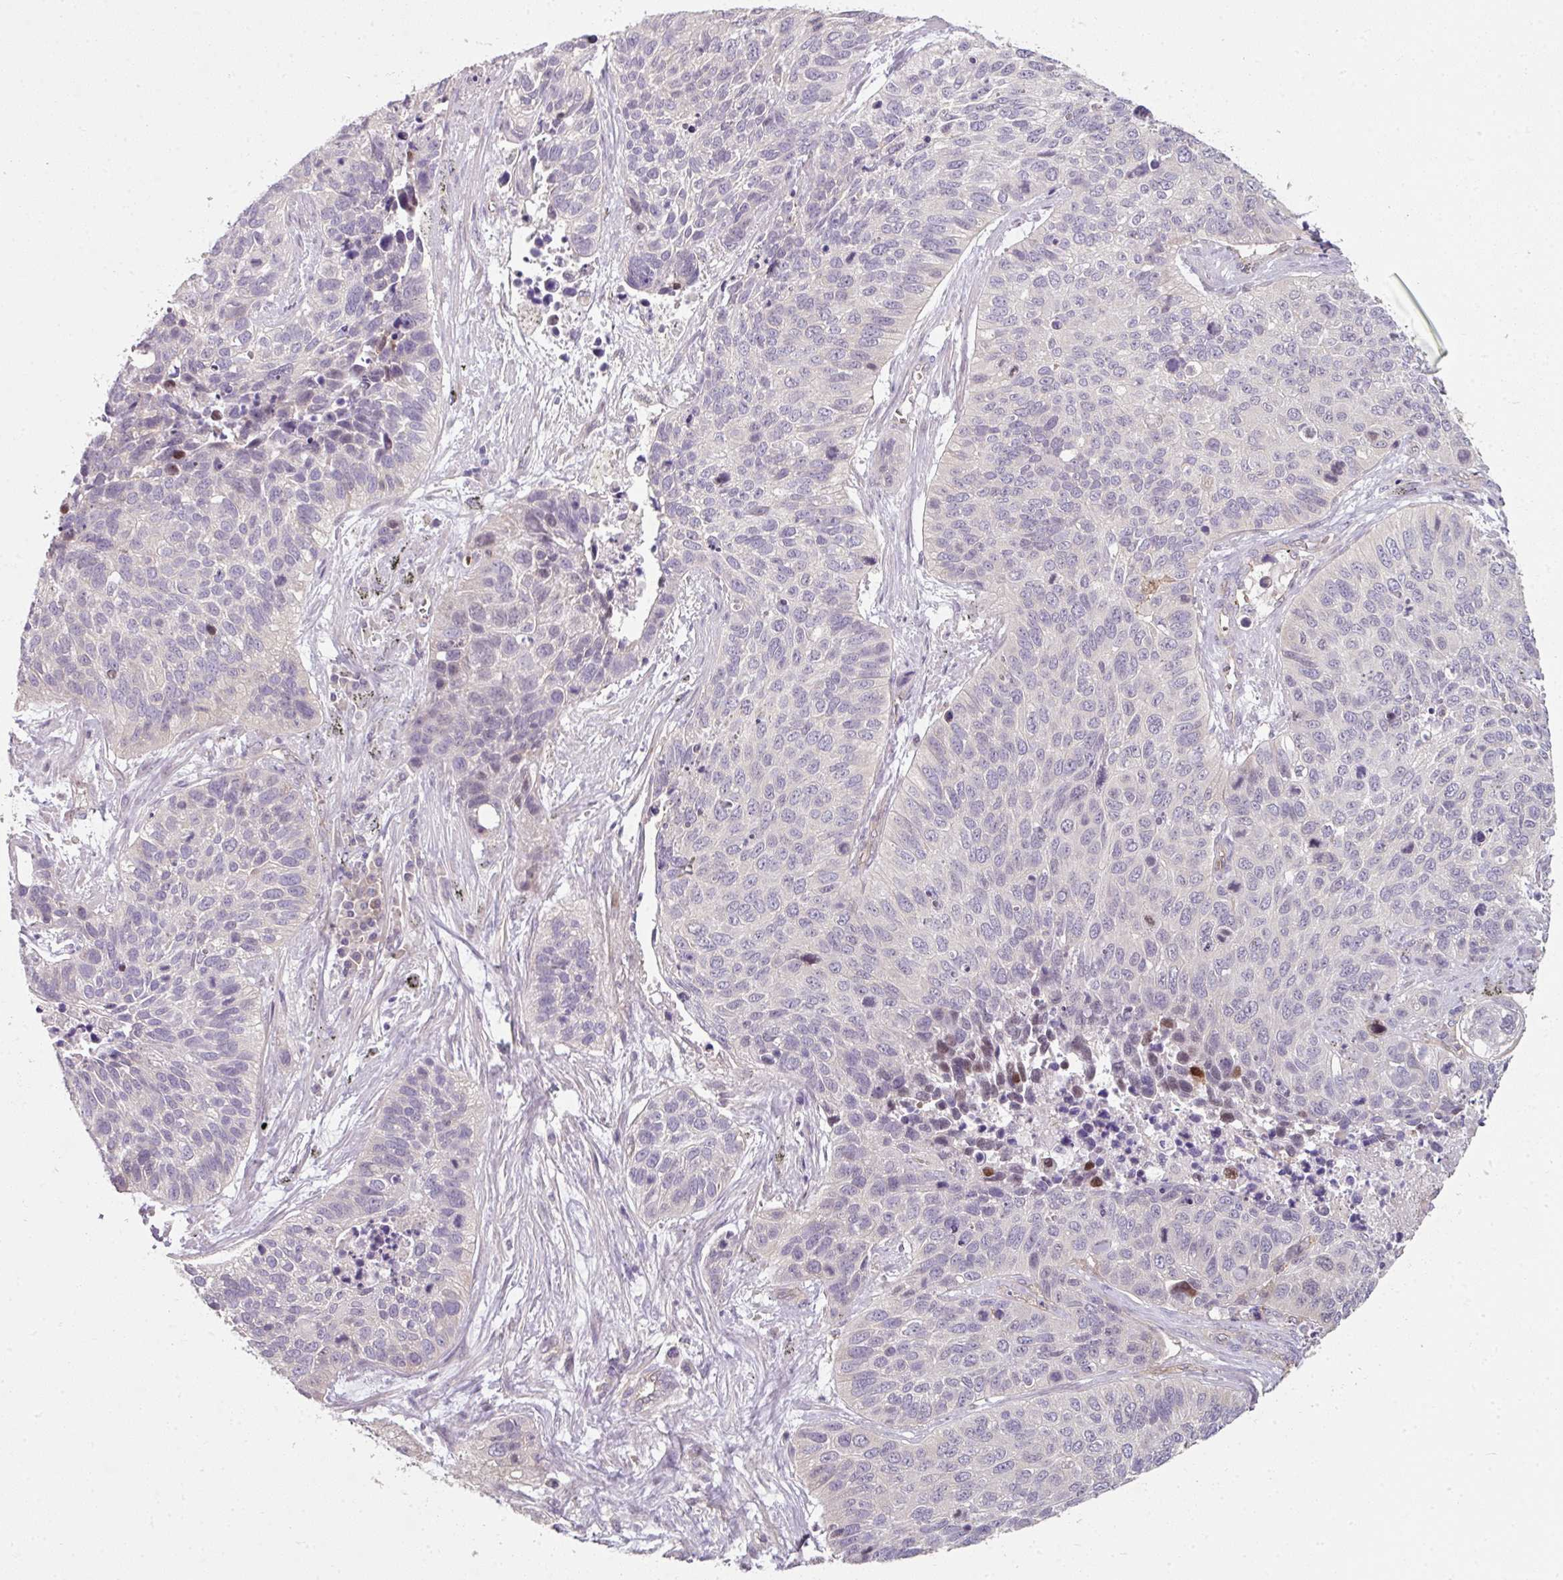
{"staining": {"intensity": "negative", "quantity": "none", "location": "none"}, "tissue": "lung cancer", "cell_type": "Tumor cells", "image_type": "cancer", "snomed": [{"axis": "morphology", "description": "Squamous cell carcinoma, NOS"}, {"axis": "topography", "description": "Lung"}], "caption": "Immunohistochemistry (IHC) image of human lung squamous cell carcinoma stained for a protein (brown), which exhibits no staining in tumor cells.", "gene": "C19orf33", "patient": {"sex": "male", "age": 62}}